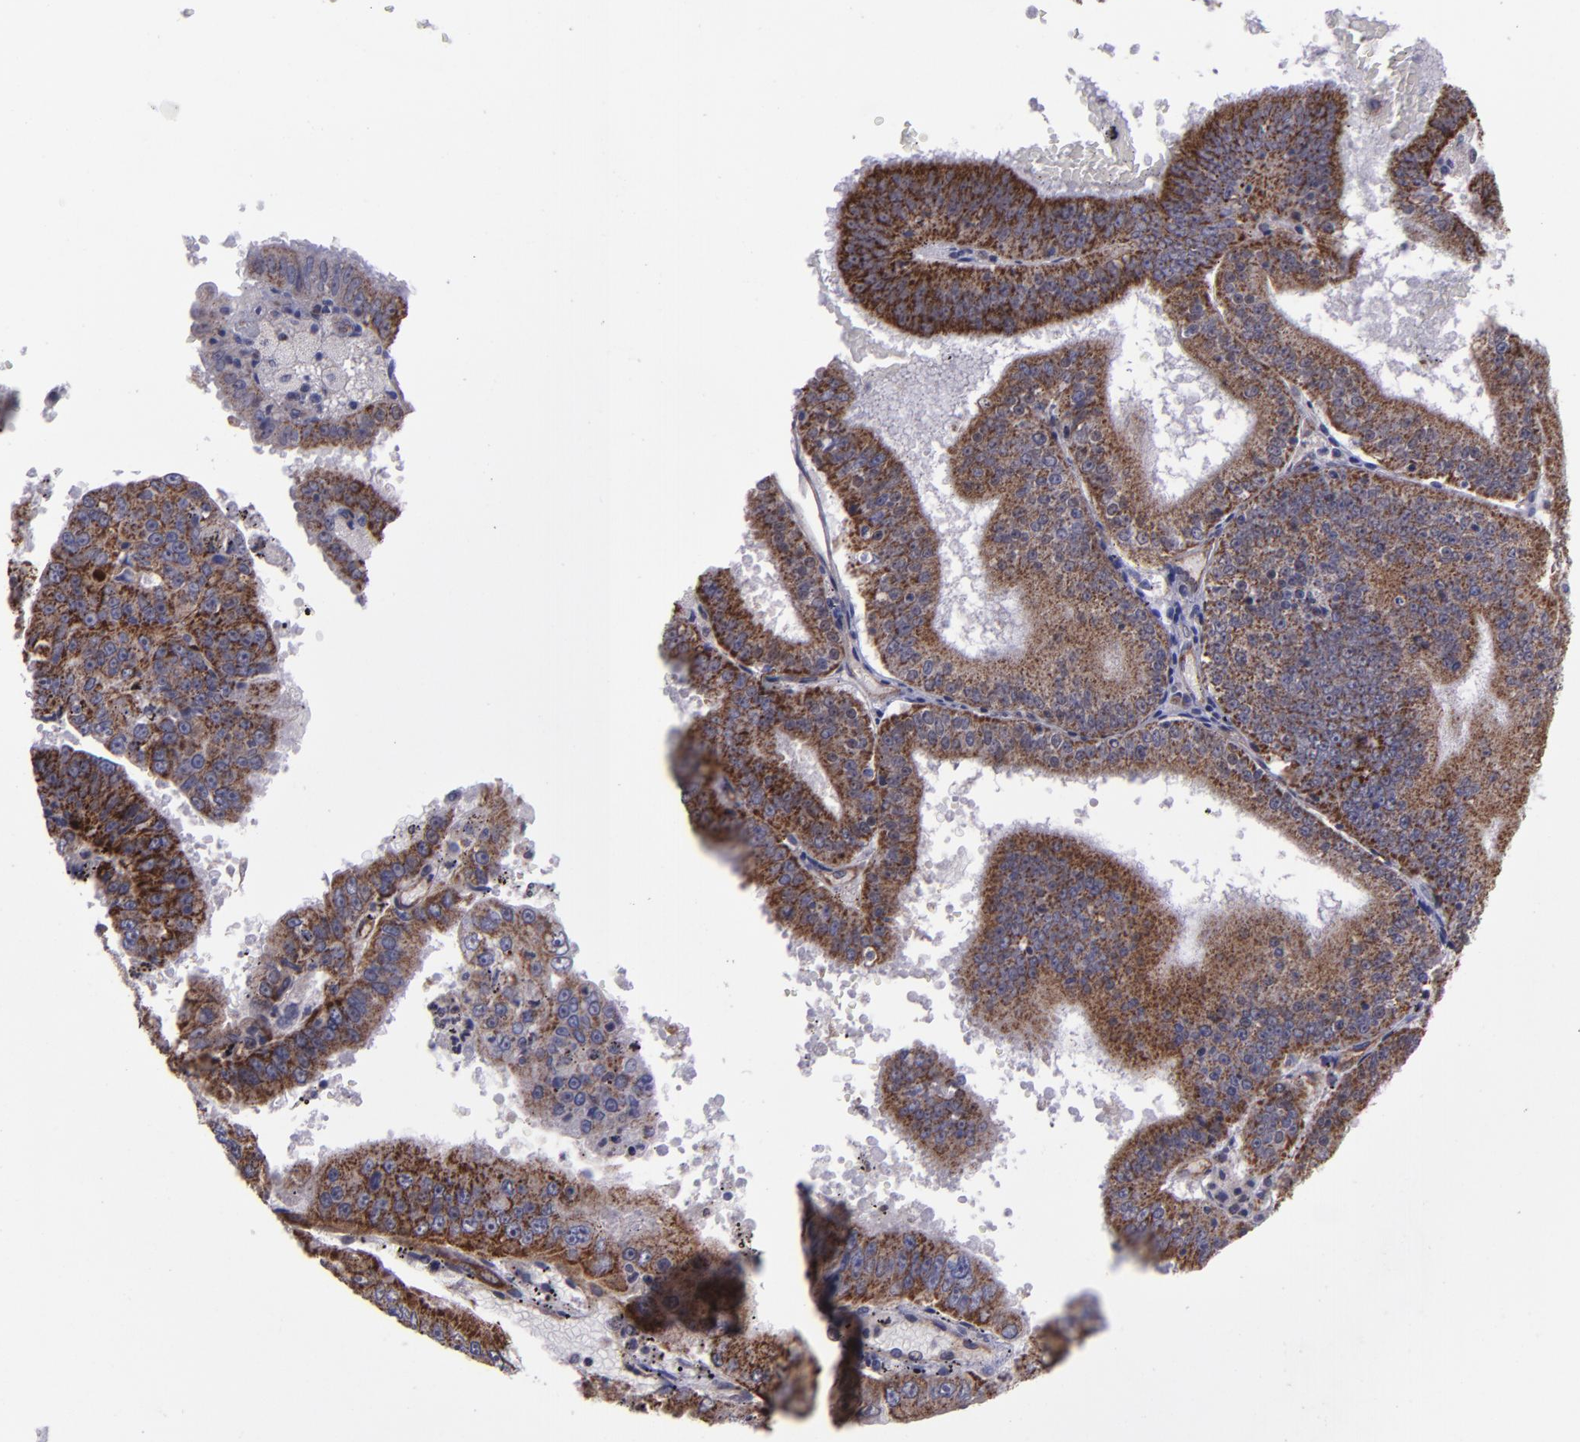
{"staining": {"intensity": "moderate", "quantity": ">75%", "location": "cytoplasmic/membranous"}, "tissue": "endometrial cancer", "cell_type": "Tumor cells", "image_type": "cancer", "snomed": [{"axis": "morphology", "description": "Adenocarcinoma, NOS"}, {"axis": "topography", "description": "Endometrium"}], "caption": "Immunohistochemistry staining of adenocarcinoma (endometrial), which displays medium levels of moderate cytoplasmic/membranous positivity in approximately >75% of tumor cells indicating moderate cytoplasmic/membranous protein positivity. The staining was performed using DAB (brown) for protein detection and nuclei were counterstained in hematoxylin (blue).", "gene": "LONP1", "patient": {"sex": "female", "age": 66}}